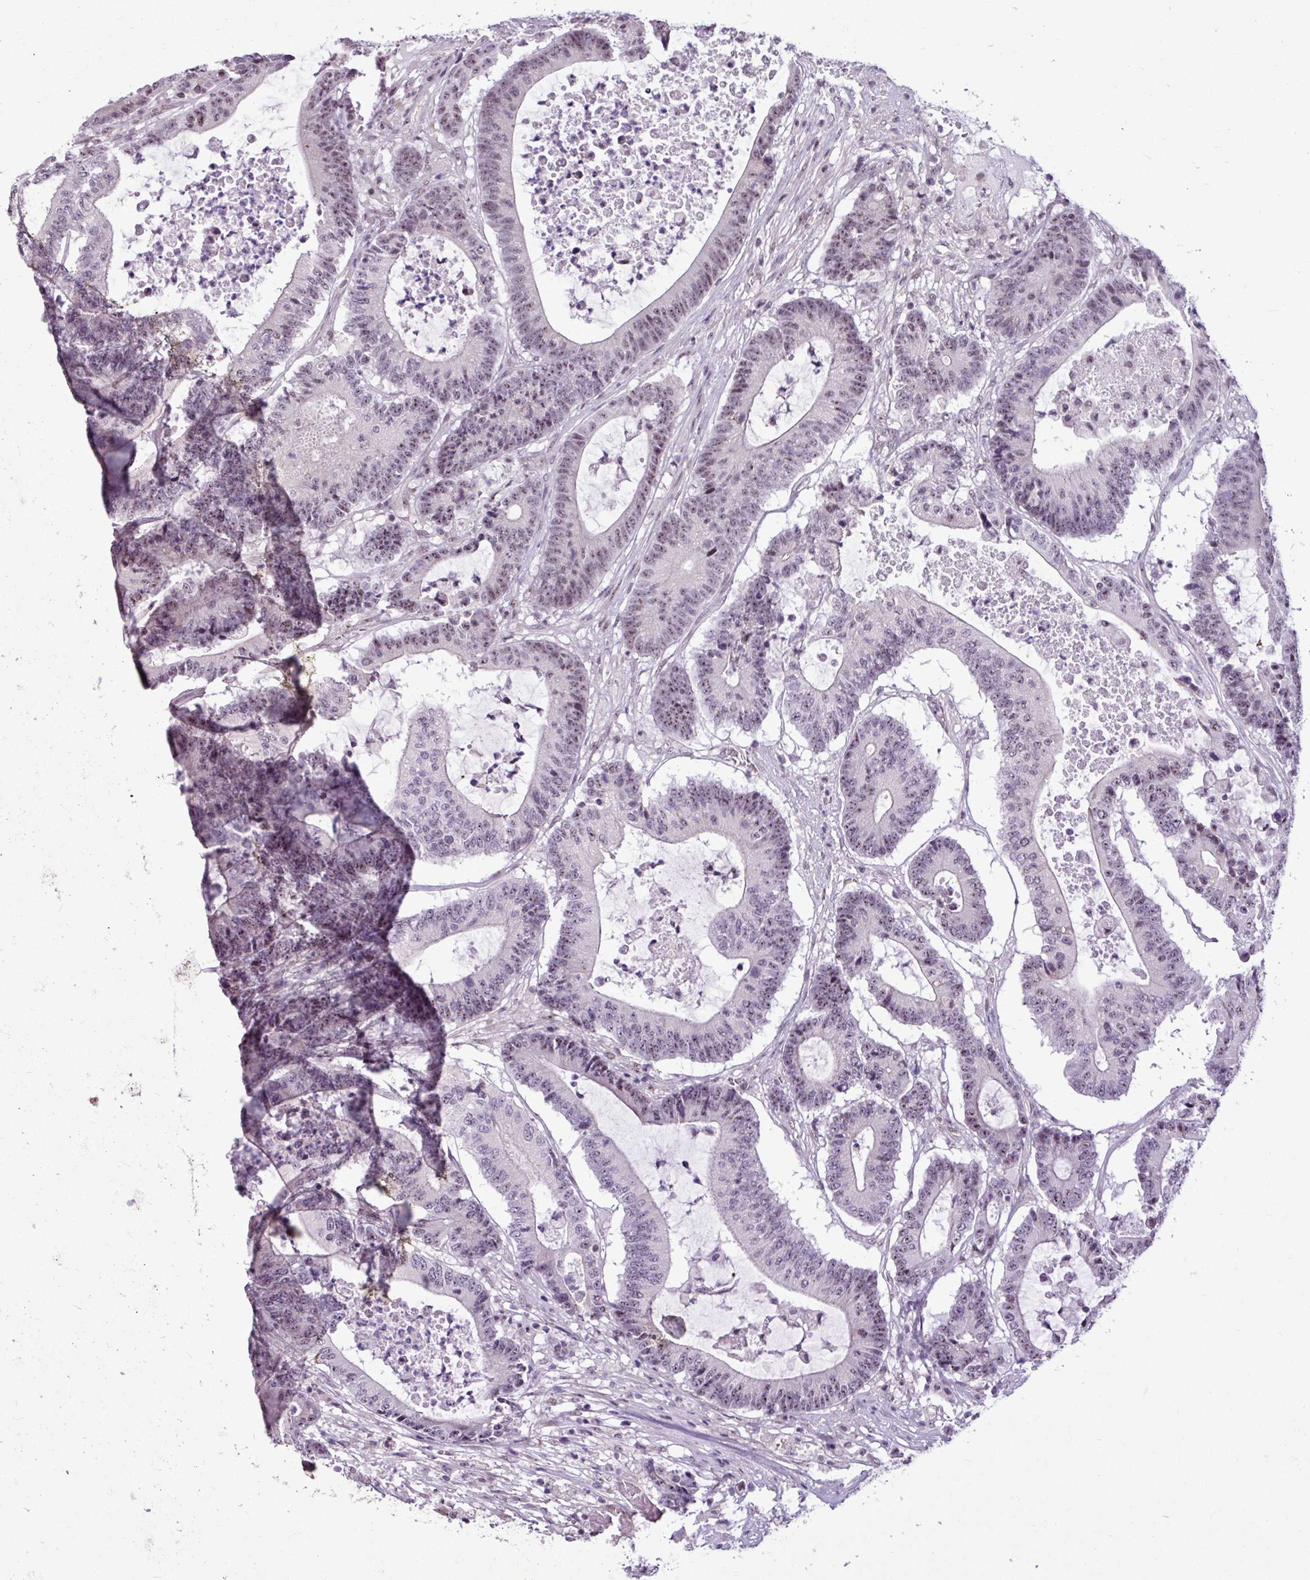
{"staining": {"intensity": "moderate", "quantity": "25%-75%", "location": "nuclear"}, "tissue": "colorectal cancer", "cell_type": "Tumor cells", "image_type": "cancer", "snomed": [{"axis": "morphology", "description": "Adenocarcinoma, NOS"}, {"axis": "topography", "description": "Colon"}], "caption": "IHC (DAB) staining of adenocarcinoma (colorectal) reveals moderate nuclear protein positivity in about 25%-75% of tumor cells.", "gene": "UTP18", "patient": {"sex": "female", "age": 84}}